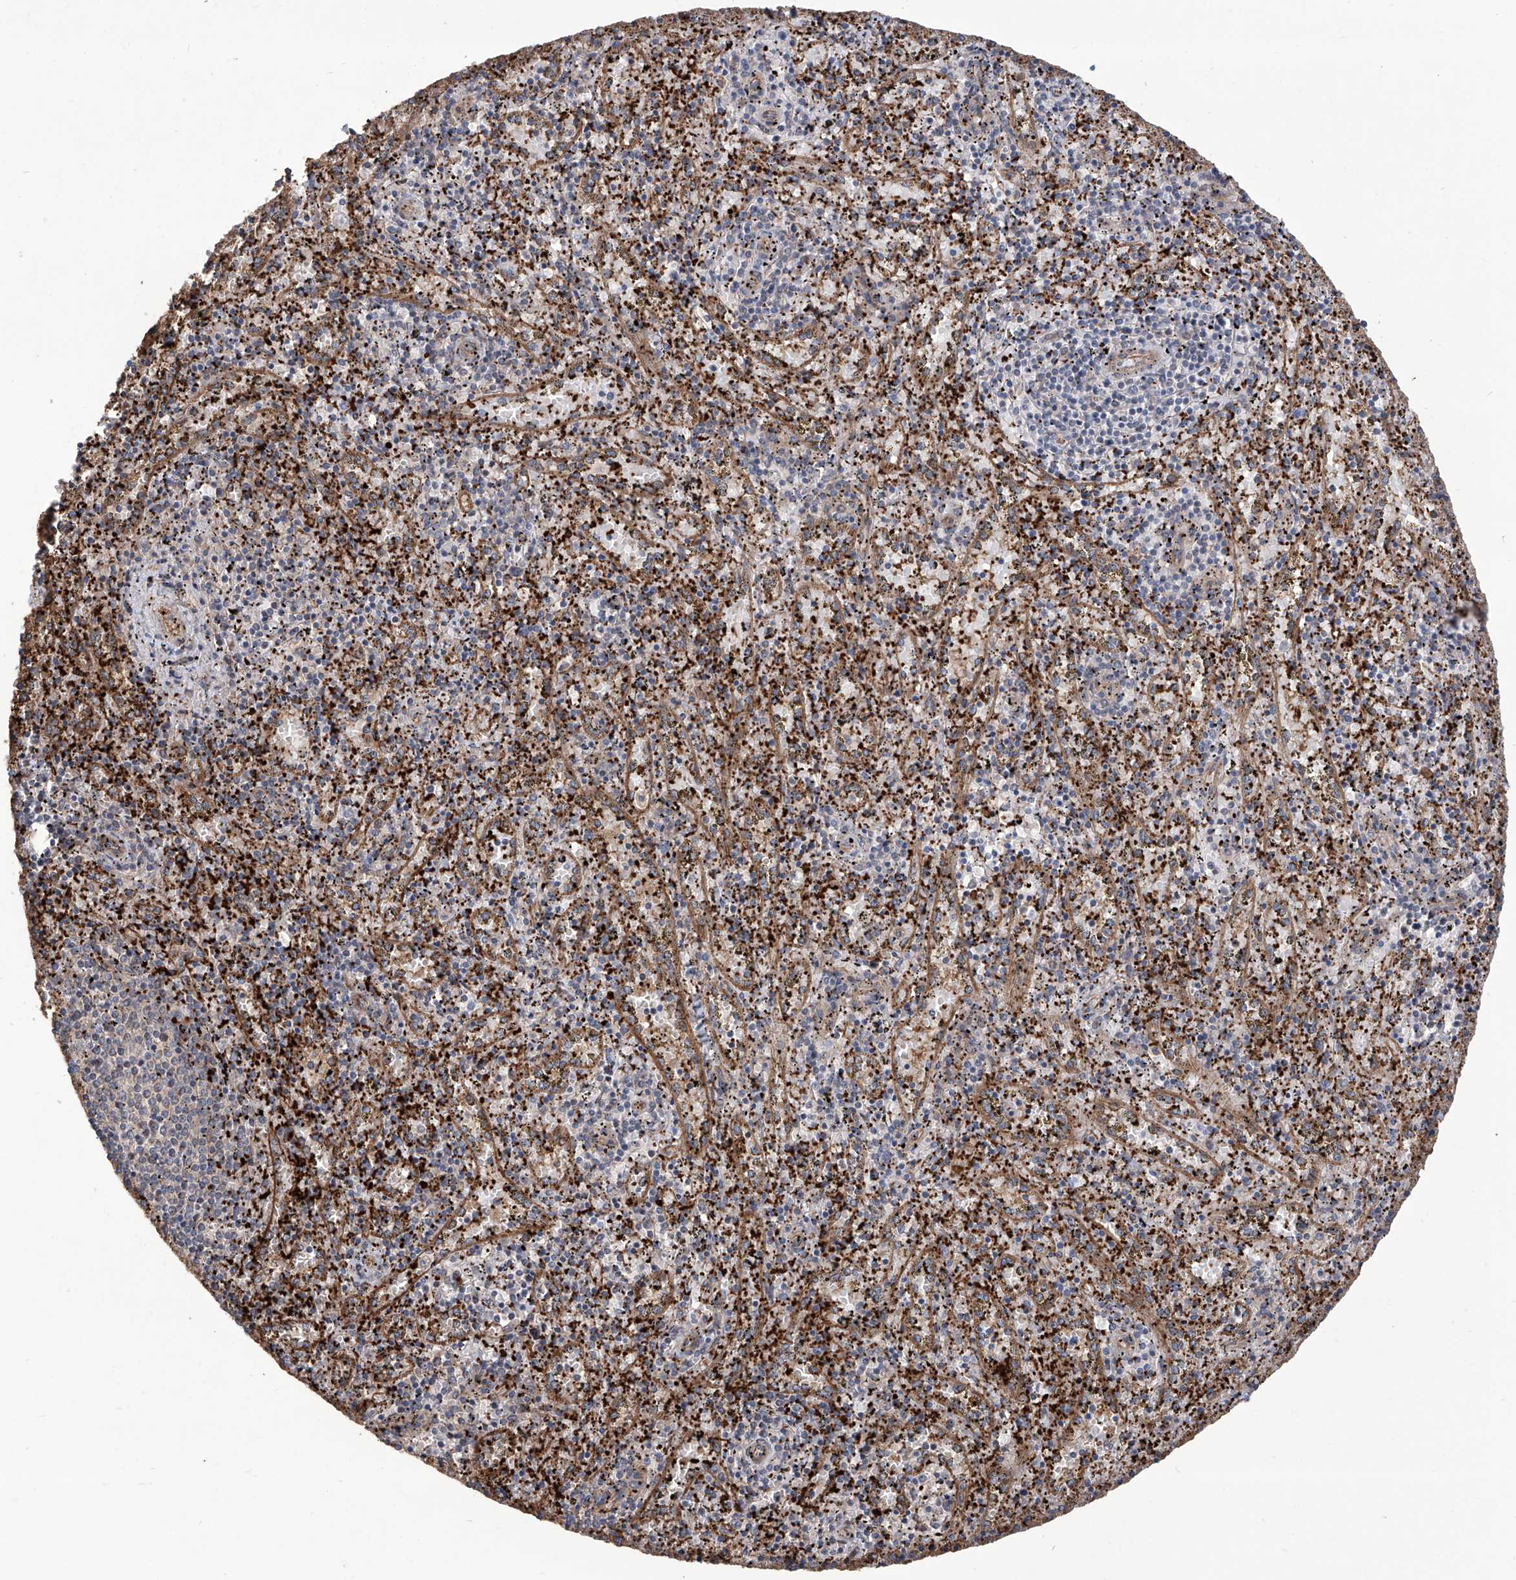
{"staining": {"intensity": "strong", "quantity": "<25%", "location": "cytoplasmic/membranous"}, "tissue": "spleen", "cell_type": "Cells in red pulp", "image_type": "normal", "snomed": [{"axis": "morphology", "description": "Normal tissue, NOS"}, {"axis": "topography", "description": "Spleen"}], "caption": "About <25% of cells in red pulp in unremarkable spleen show strong cytoplasmic/membranous protein expression as visualized by brown immunohistochemical staining.", "gene": "APAF1", "patient": {"sex": "male", "age": 11}}